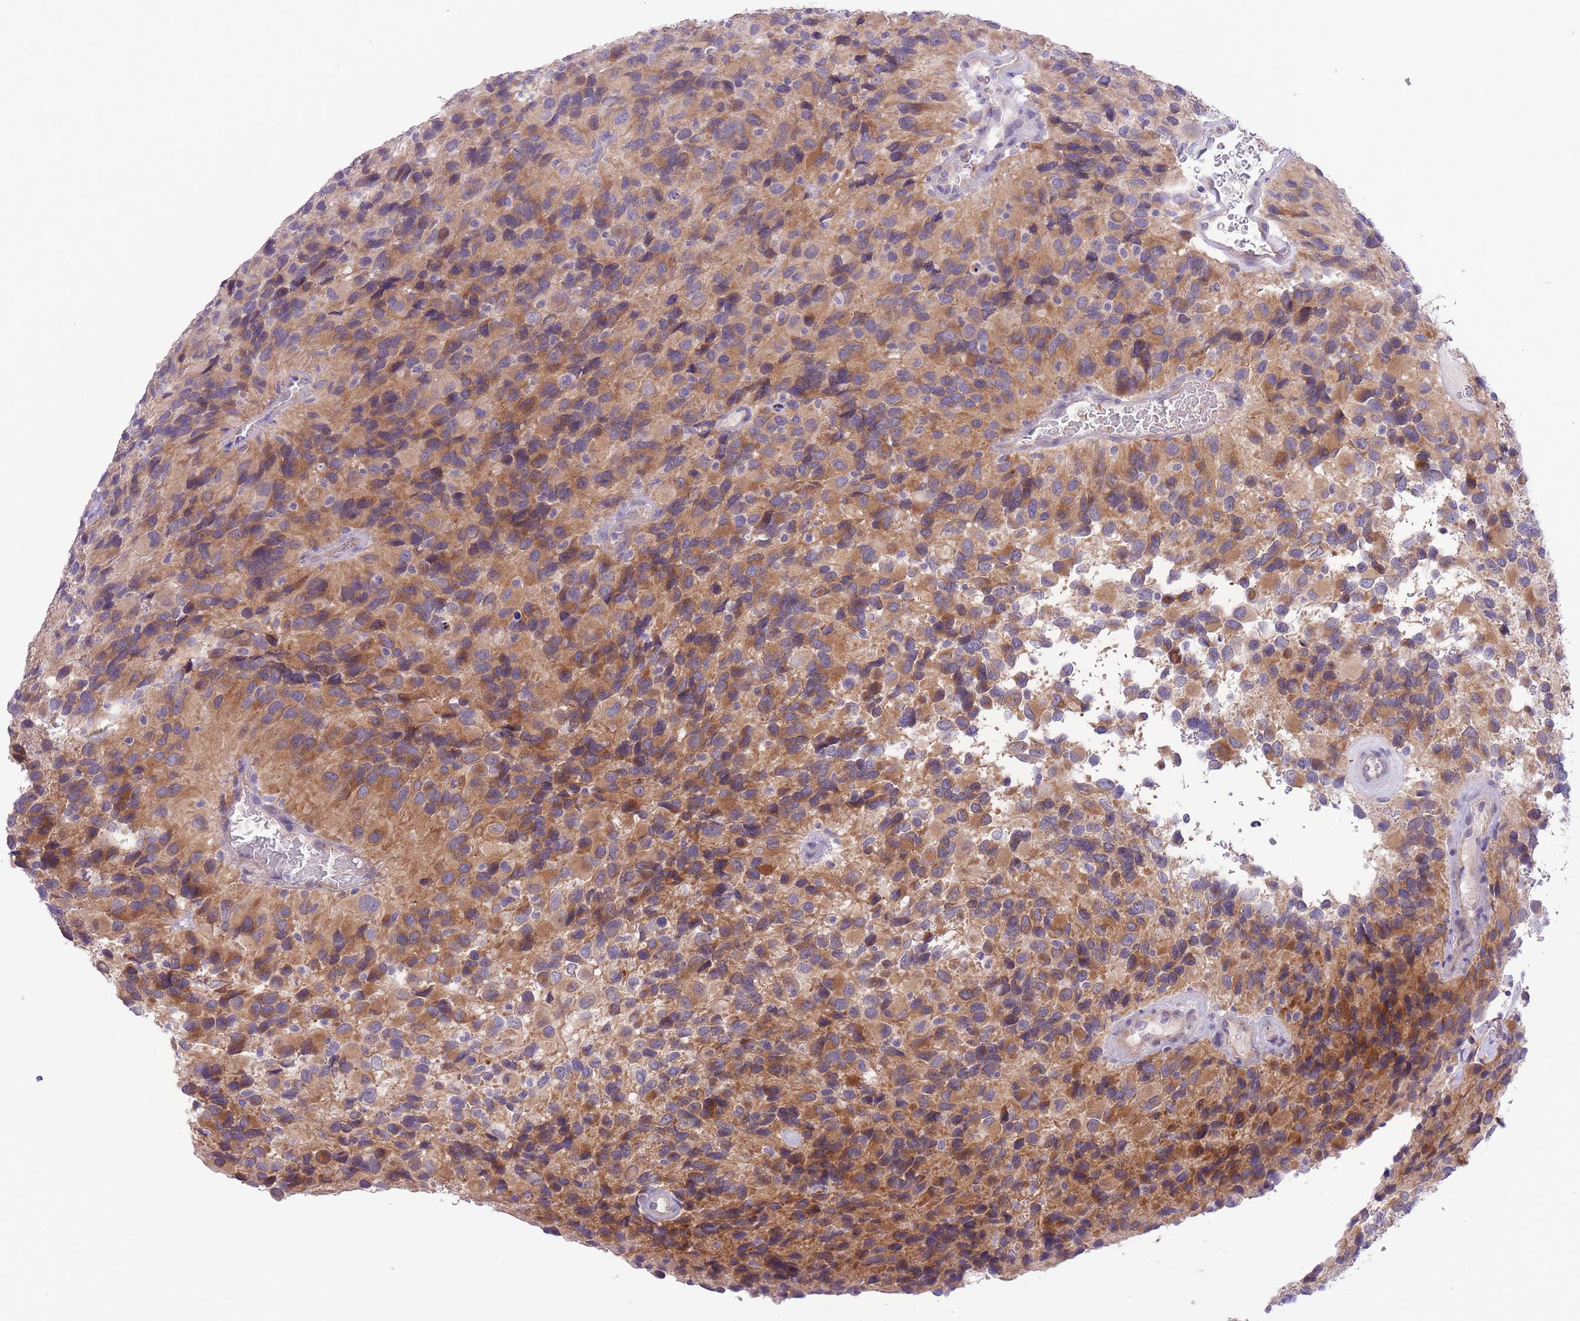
{"staining": {"intensity": "moderate", "quantity": ">75%", "location": "cytoplasmic/membranous"}, "tissue": "glioma", "cell_type": "Tumor cells", "image_type": "cancer", "snomed": [{"axis": "morphology", "description": "Glioma, malignant, High grade"}, {"axis": "topography", "description": "Brain"}], "caption": "A histopathology image showing moderate cytoplasmic/membranous staining in about >75% of tumor cells in glioma, as visualized by brown immunohistochemical staining.", "gene": "WWOX", "patient": {"sex": "male", "age": 77}}